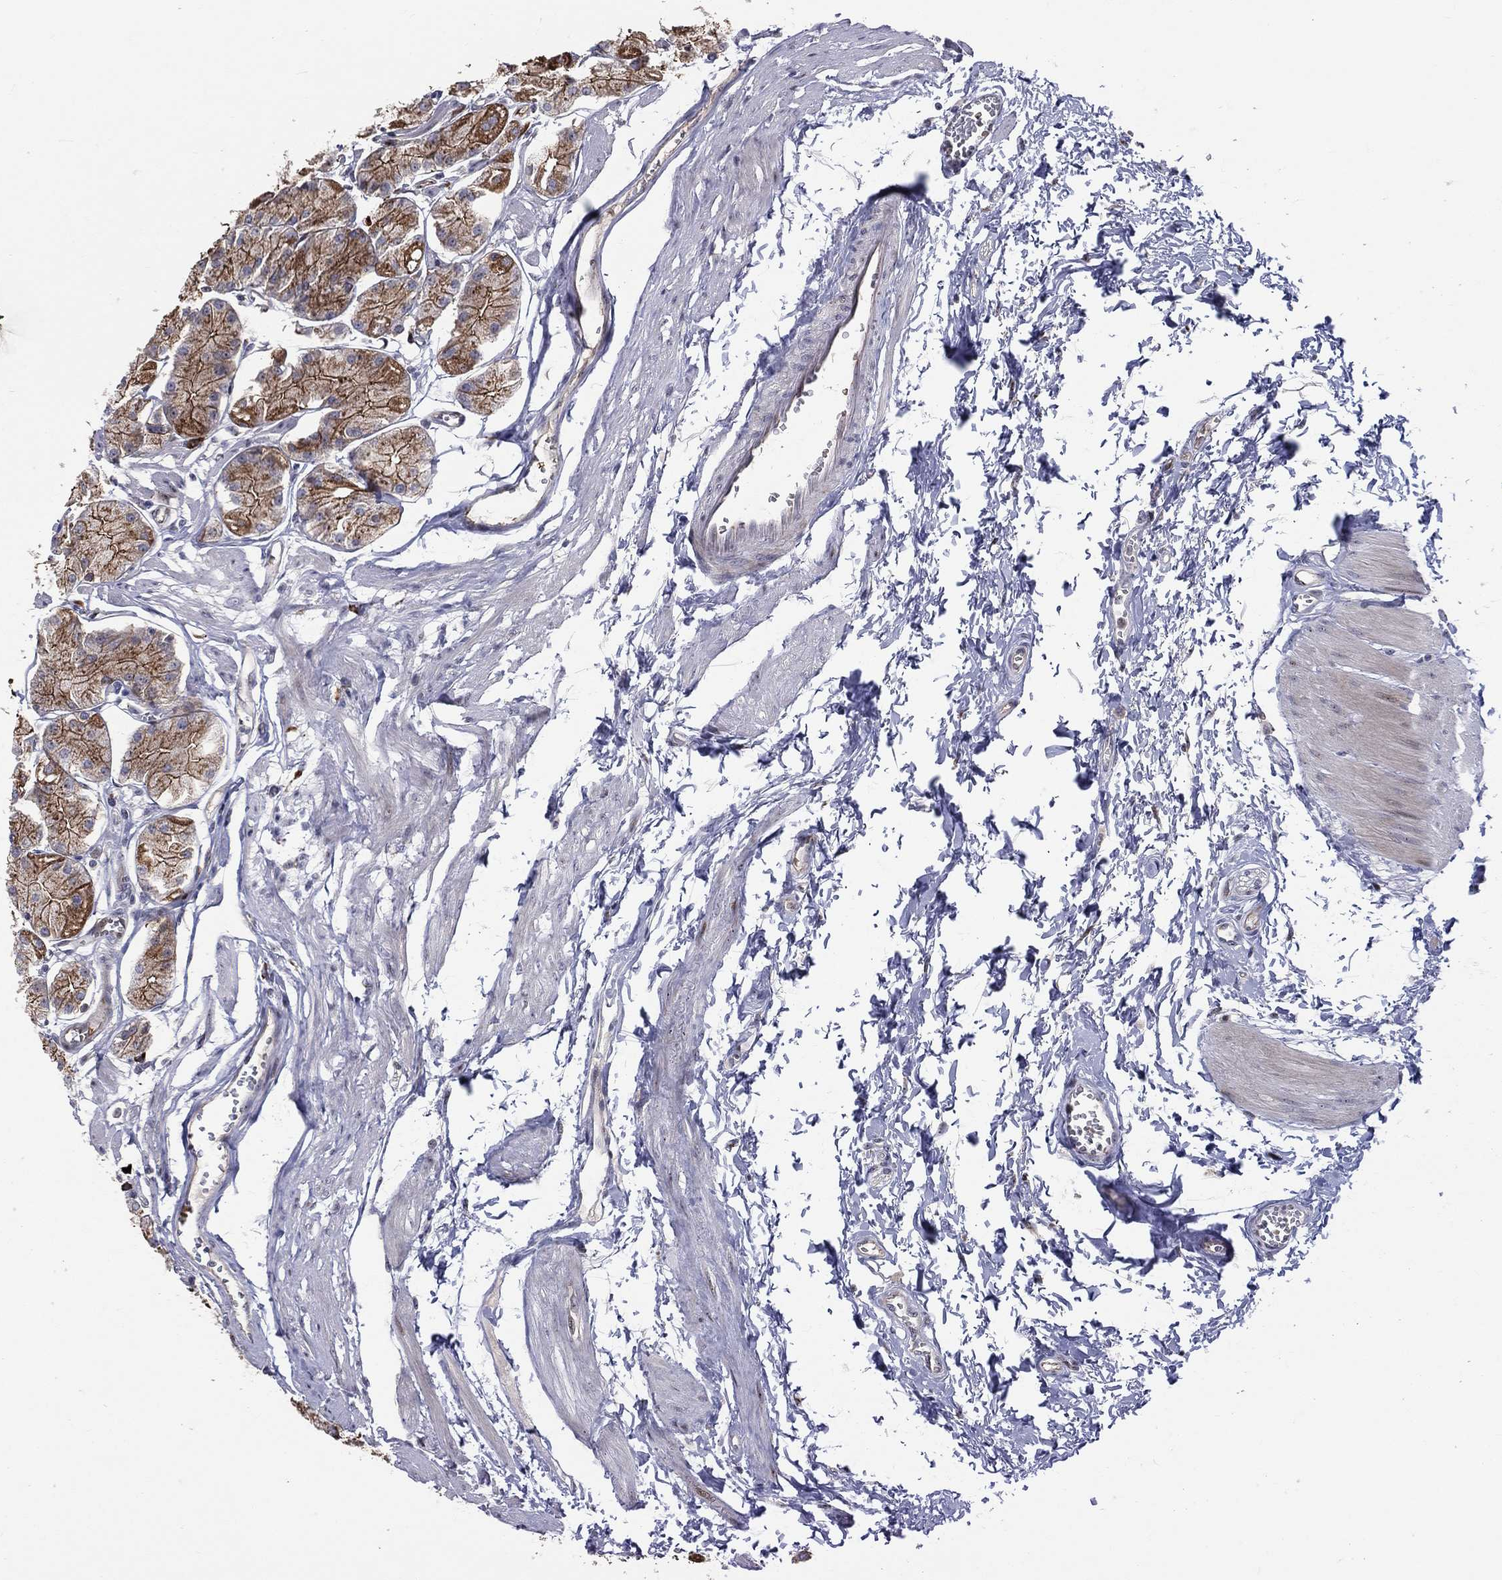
{"staining": {"intensity": "strong", "quantity": "25%-75%", "location": "cytoplasmic/membranous"}, "tissue": "stomach", "cell_type": "Glandular cells", "image_type": "normal", "snomed": [{"axis": "morphology", "description": "Normal tissue, NOS"}, {"axis": "topography", "description": "Stomach, upper"}], "caption": "High-power microscopy captured an immunohistochemistry (IHC) photomicrograph of unremarkable stomach, revealing strong cytoplasmic/membranous staining in approximately 25%-75% of glandular cells. (IHC, brightfield microscopy, high magnification).", "gene": "VHL", "patient": {"sex": "male", "age": 60}}